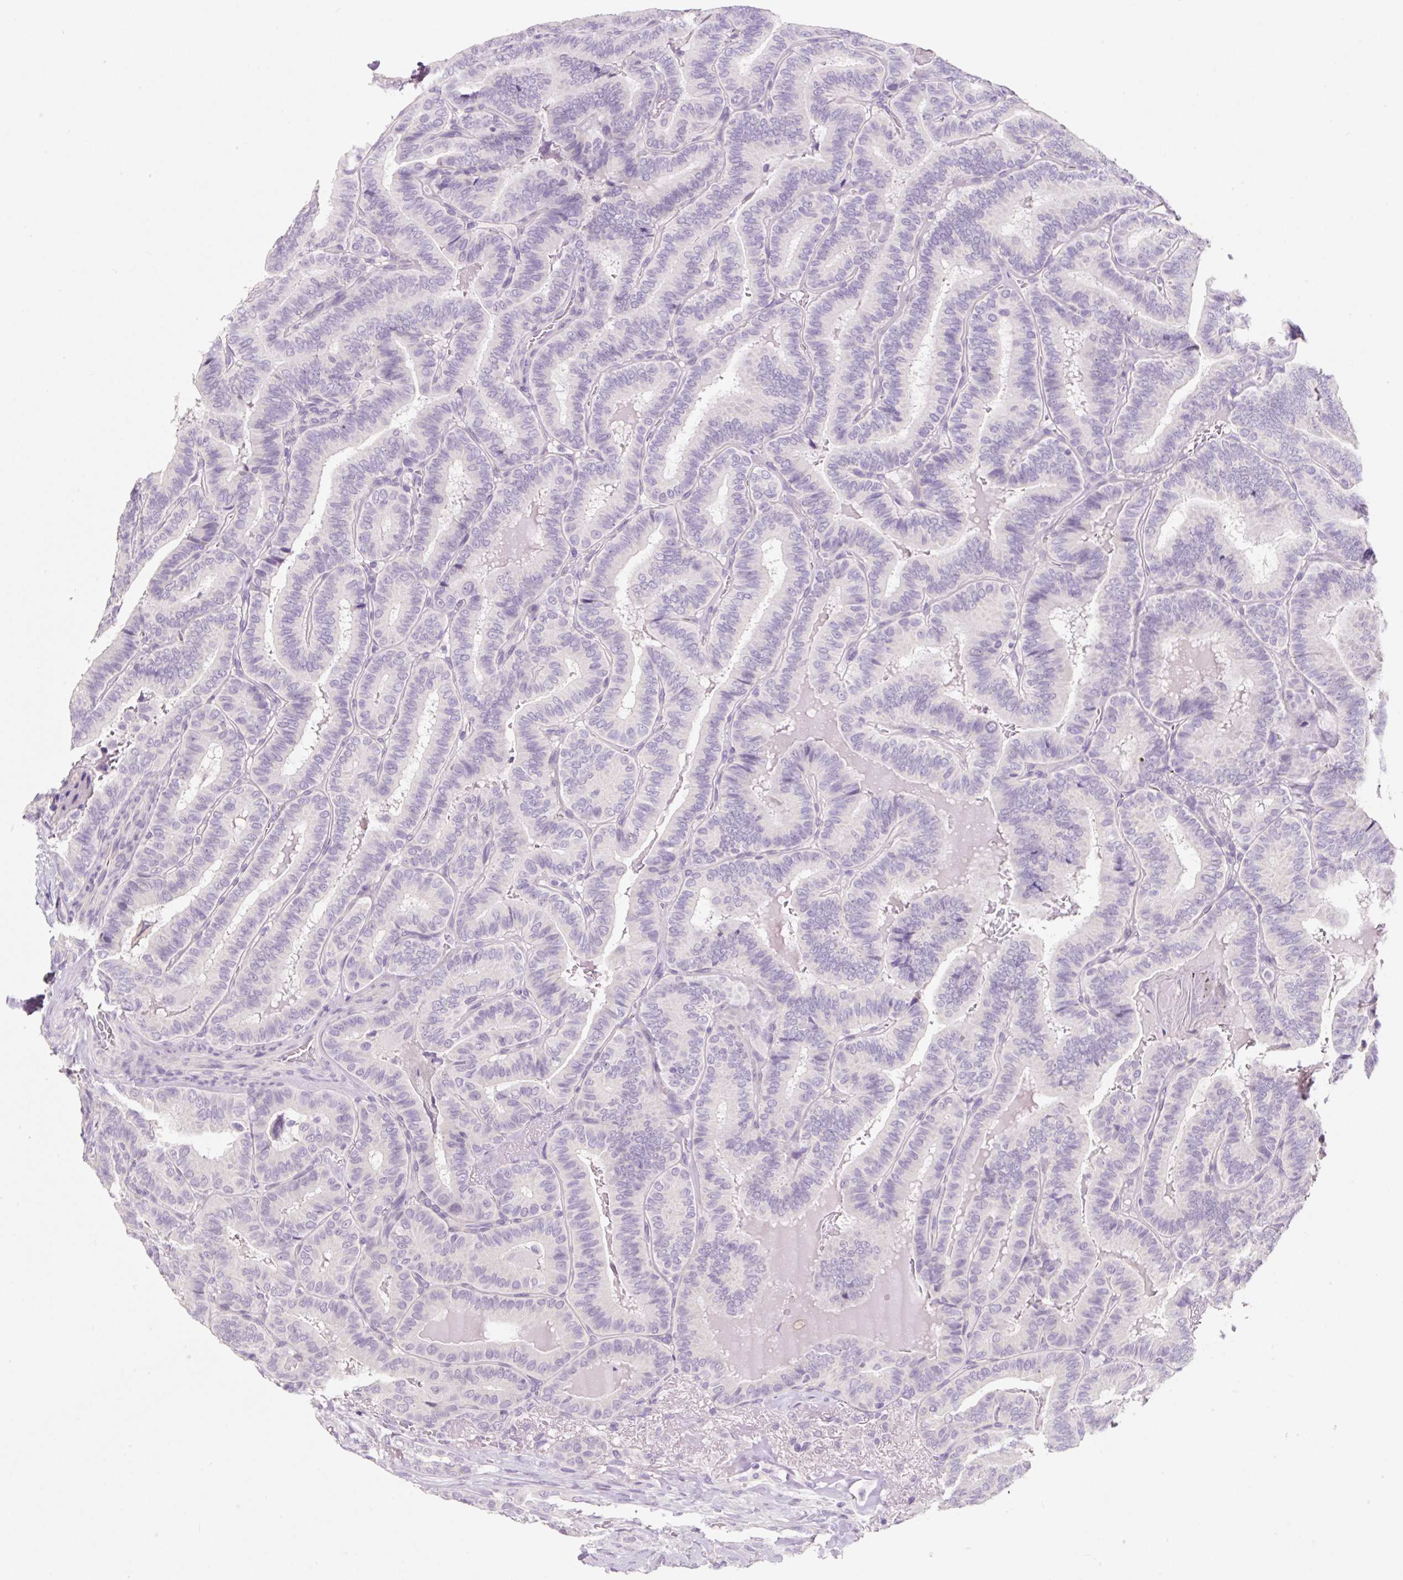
{"staining": {"intensity": "negative", "quantity": "none", "location": "none"}, "tissue": "thyroid cancer", "cell_type": "Tumor cells", "image_type": "cancer", "snomed": [{"axis": "morphology", "description": "Papillary adenocarcinoma, NOS"}, {"axis": "topography", "description": "Thyroid gland"}], "caption": "Immunohistochemistry (IHC) micrograph of papillary adenocarcinoma (thyroid) stained for a protein (brown), which reveals no expression in tumor cells.", "gene": "SYP", "patient": {"sex": "male", "age": 61}}